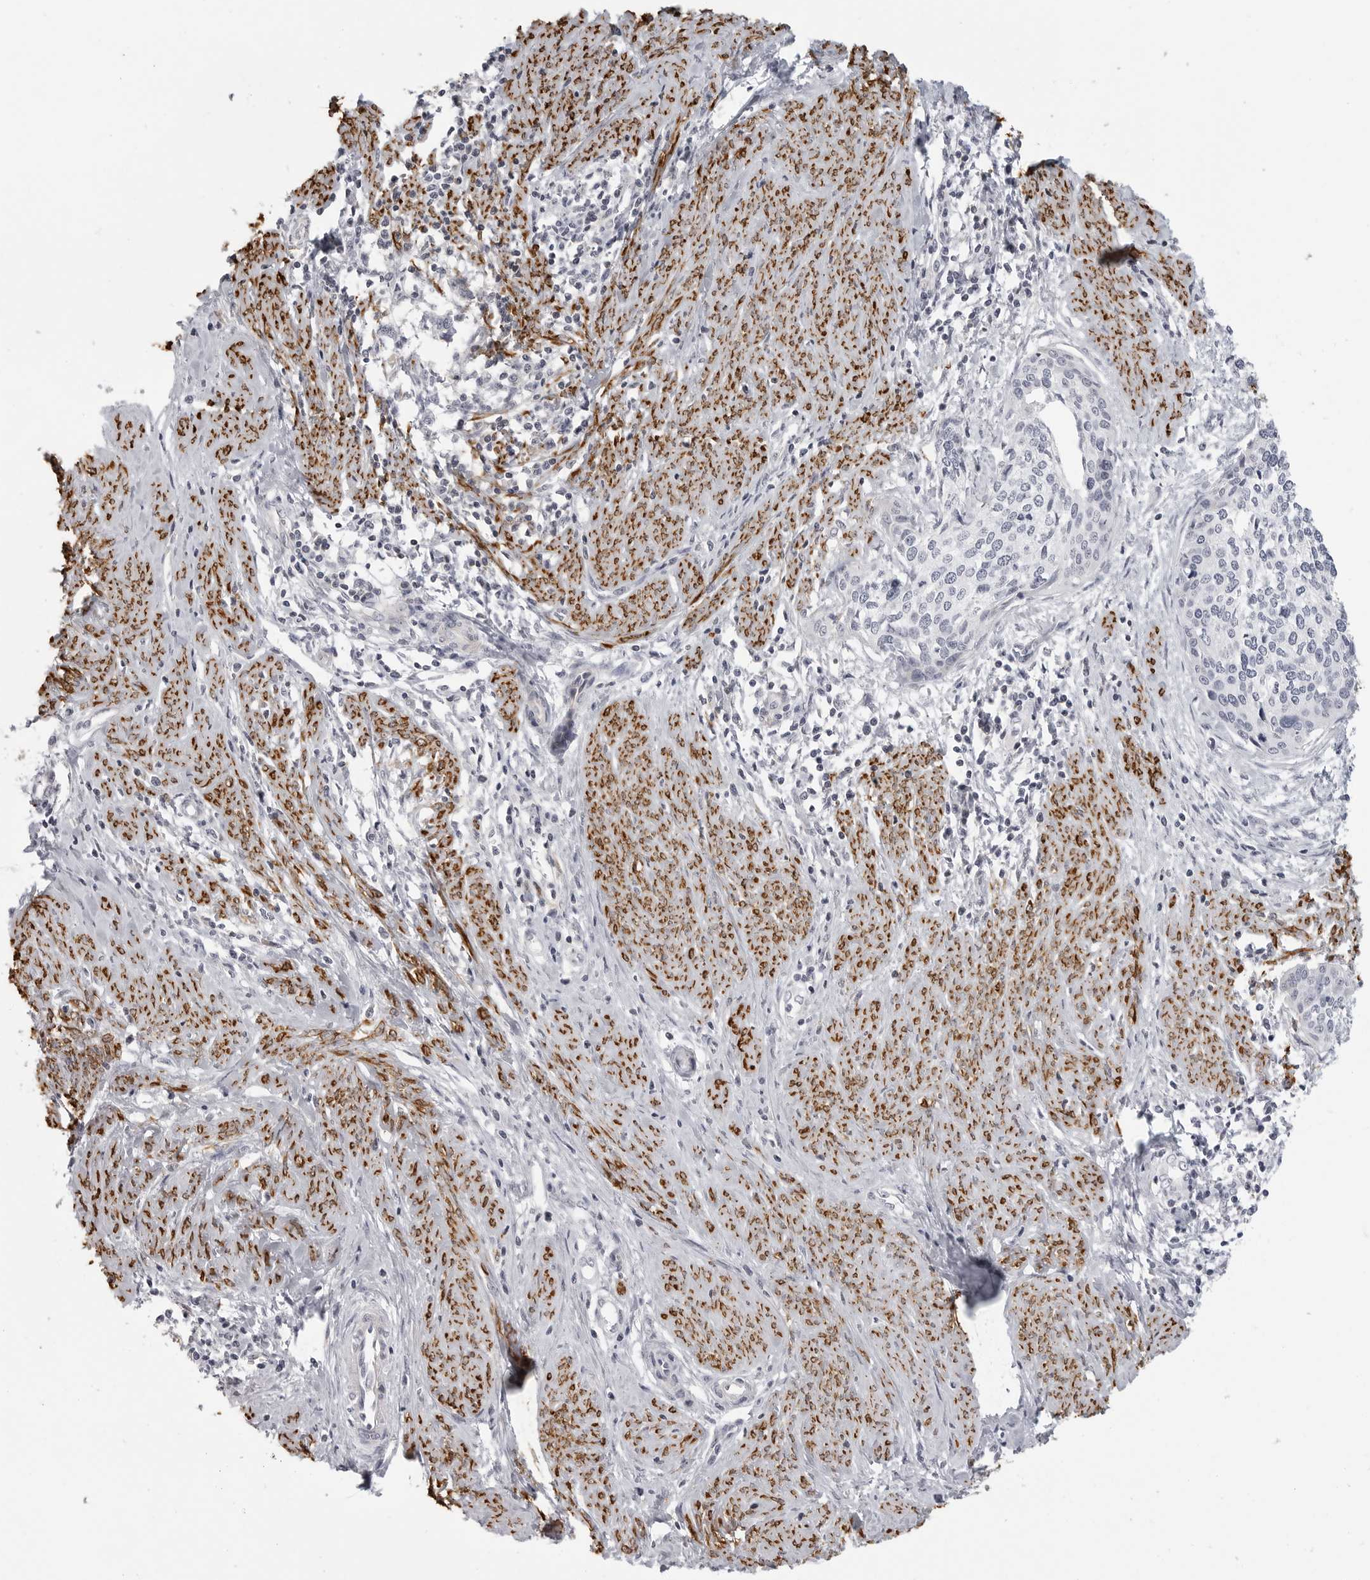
{"staining": {"intensity": "negative", "quantity": "none", "location": "none"}, "tissue": "cervical cancer", "cell_type": "Tumor cells", "image_type": "cancer", "snomed": [{"axis": "morphology", "description": "Squamous cell carcinoma, NOS"}, {"axis": "topography", "description": "Cervix"}], "caption": "This is a histopathology image of immunohistochemistry staining of cervical squamous cell carcinoma, which shows no staining in tumor cells.", "gene": "MAP7D1", "patient": {"sex": "female", "age": 37}}